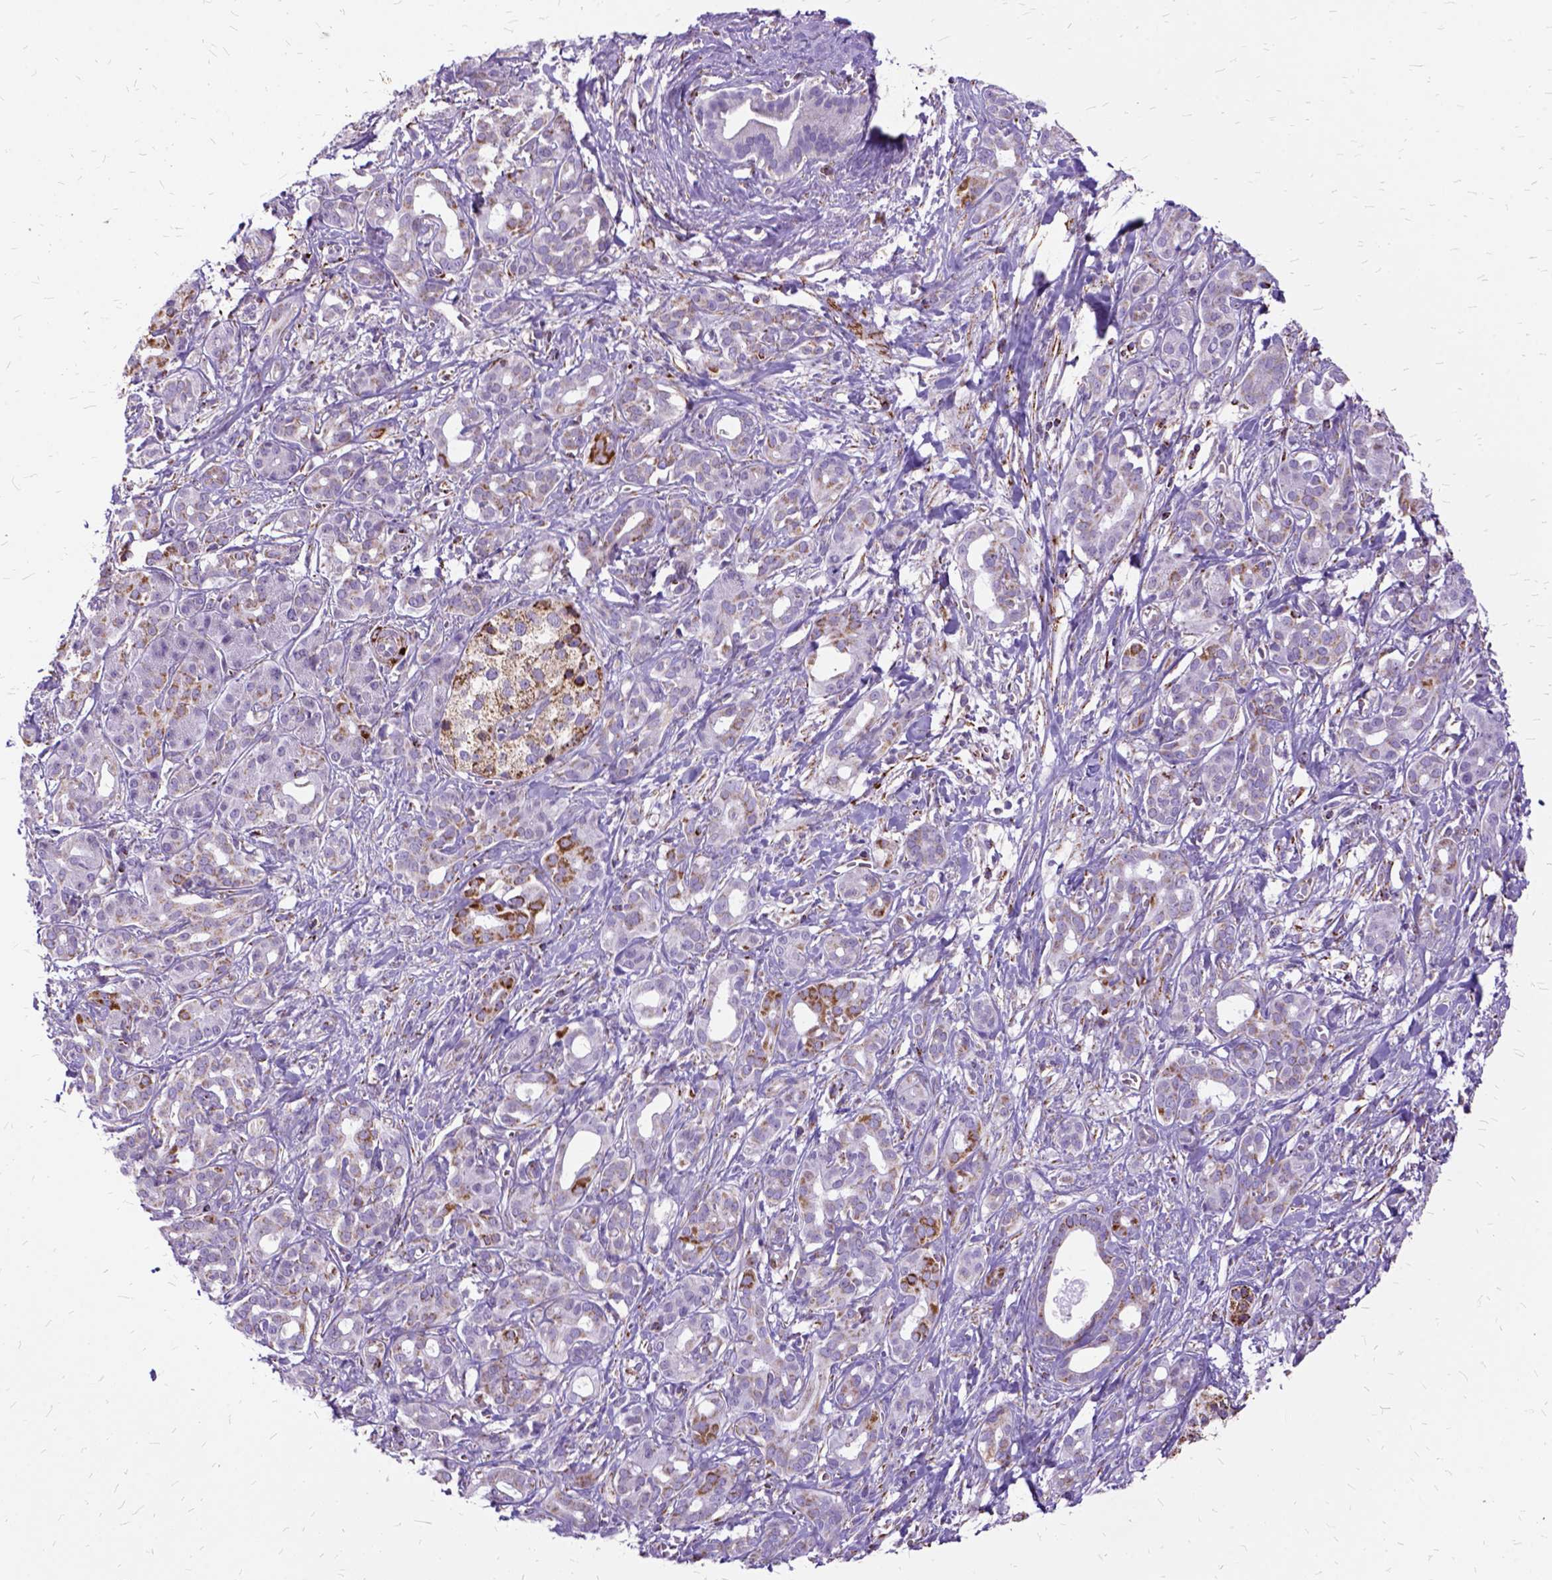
{"staining": {"intensity": "negative", "quantity": "none", "location": "none"}, "tissue": "pancreatic cancer", "cell_type": "Tumor cells", "image_type": "cancer", "snomed": [{"axis": "morphology", "description": "Adenocarcinoma, NOS"}, {"axis": "topography", "description": "Pancreas"}], "caption": "This is a micrograph of IHC staining of pancreatic adenocarcinoma, which shows no positivity in tumor cells.", "gene": "OXCT1", "patient": {"sex": "male", "age": 61}}